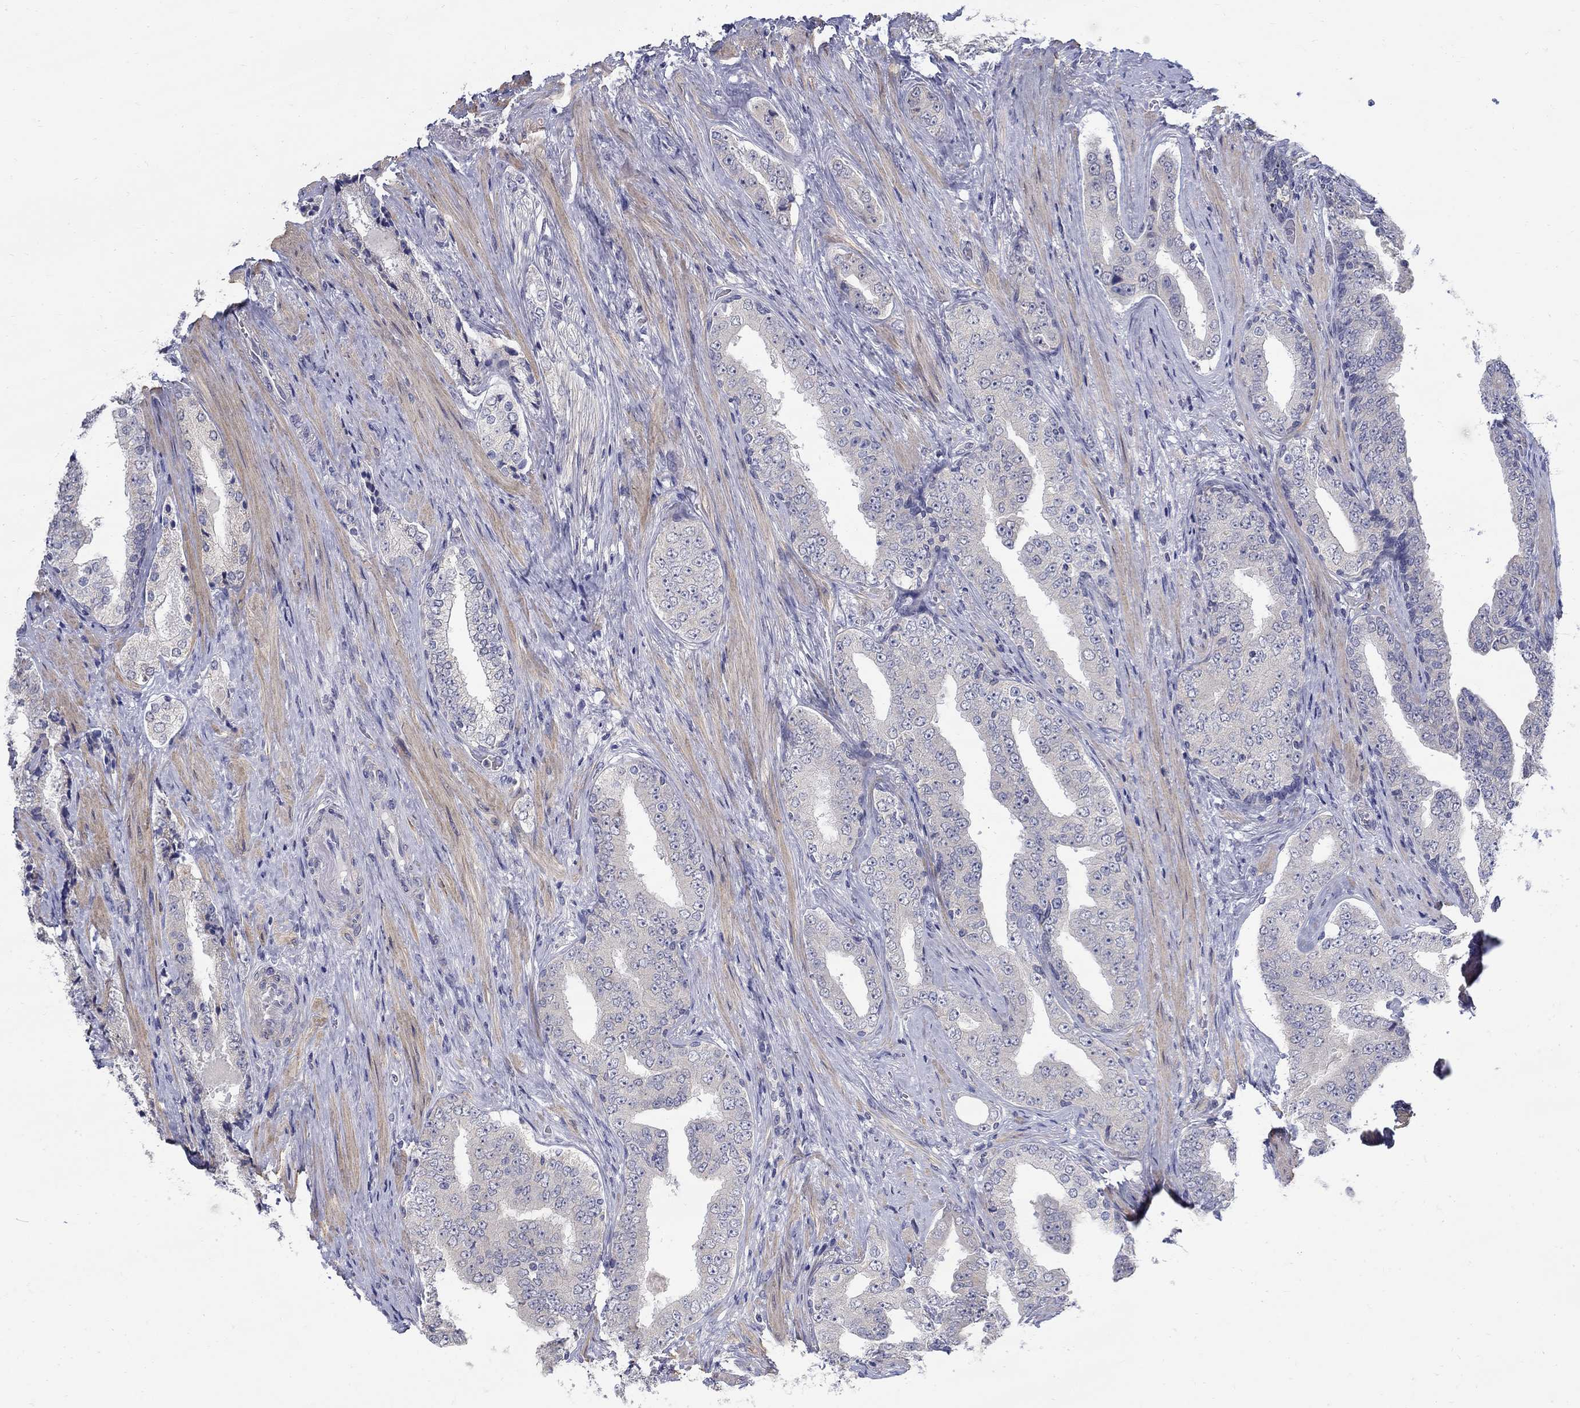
{"staining": {"intensity": "negative", "quantity": "none", "location": "none"}, "tissue": "prostate cancer", "cell_type": "Tumor cells", "image_type": "cancer", "snomed": [{"axis": "morphology", "description": "Adenocarcinoma, Low grade"}, {"axis": "topography", "description": "Prostate and seminal vesicle, NOS"}], "caption": "Human prostate low-grade adenocarcinoma stained for a protein using immunohistochemistry shows no staining in tumor cells.", "gene": "ABCA4", "patient": {"sex": "male", "age": 61}}